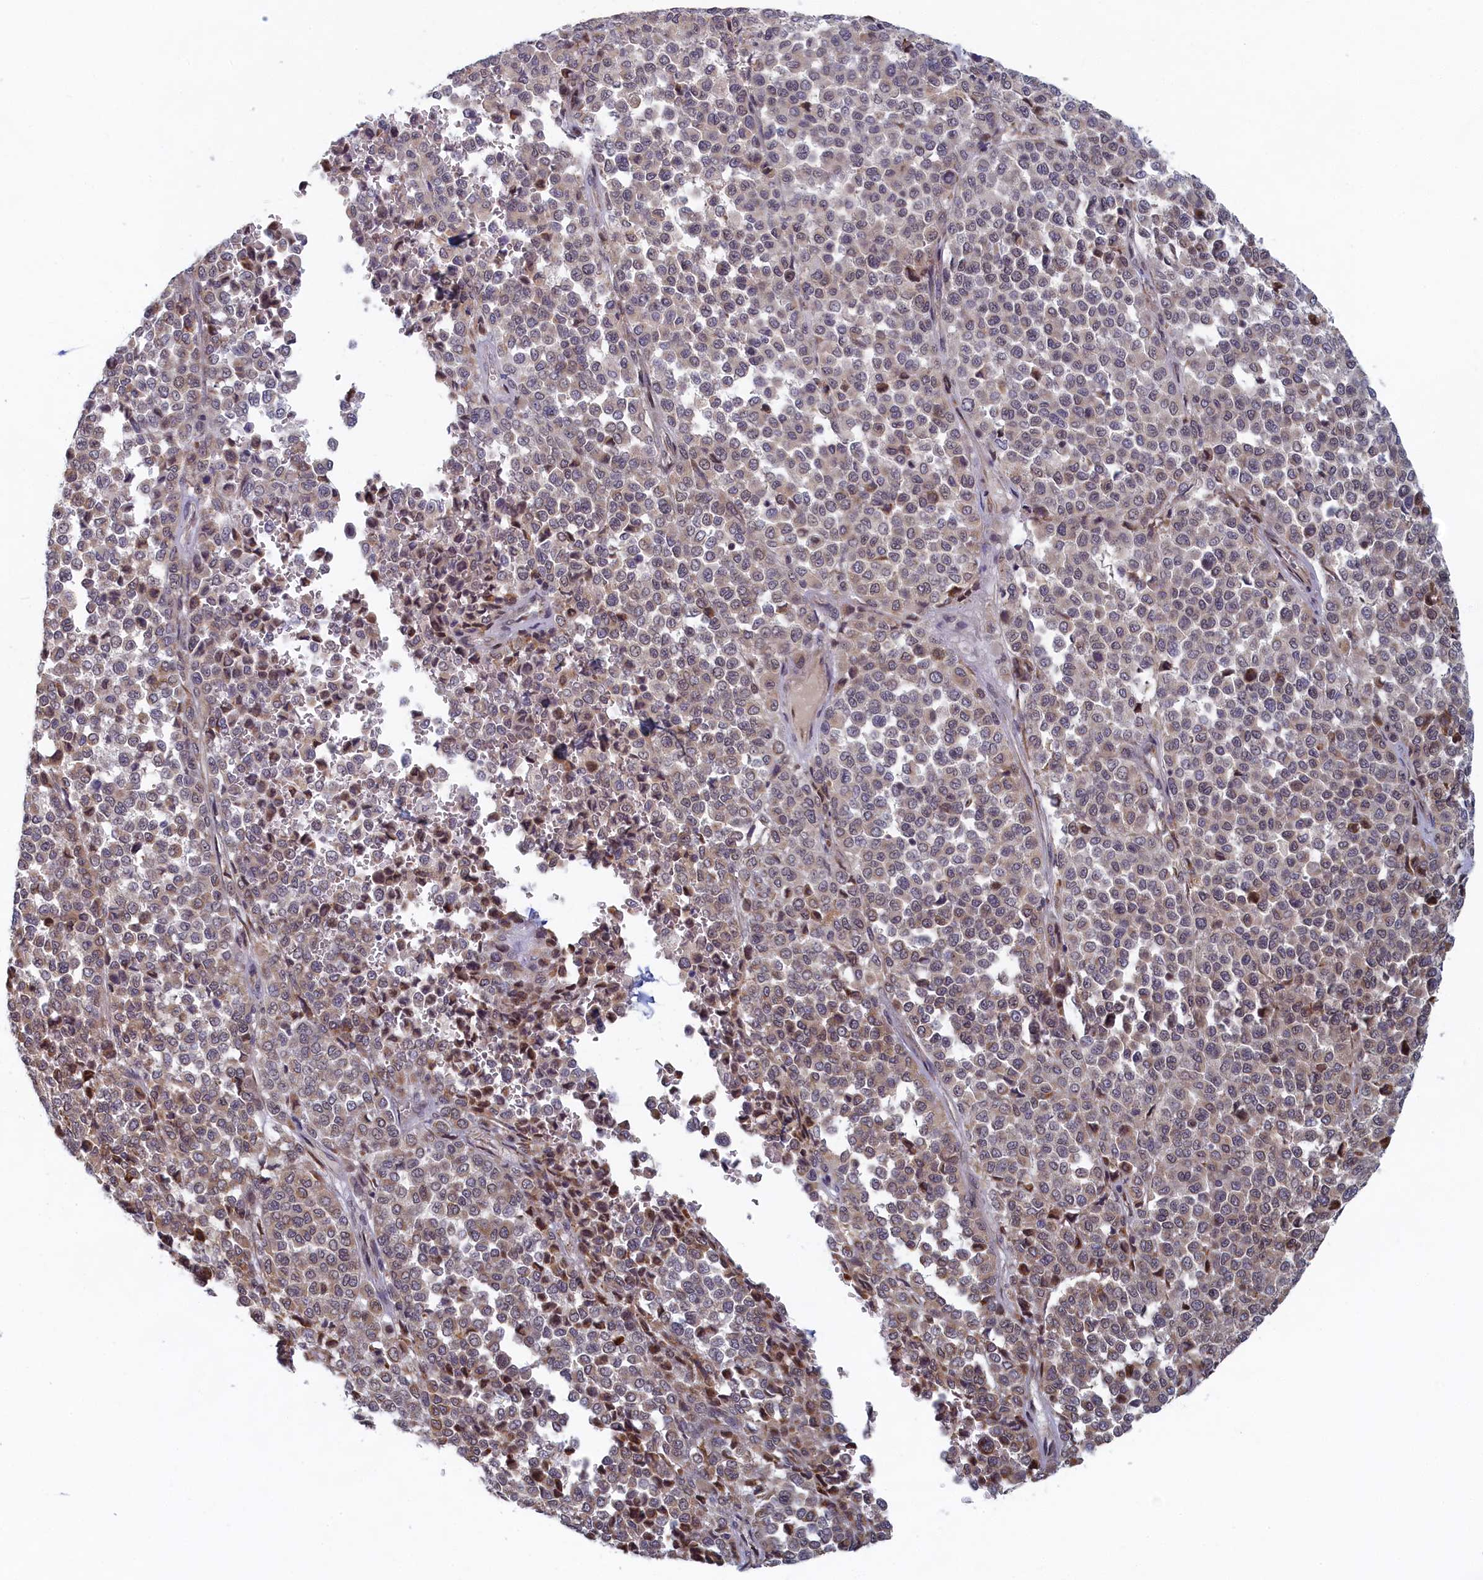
{"staining": {"intensity": "weak", "quantity": "<25%", "location": "cytoplasmic/membranous"}, "tissue": "melanoma", "cell_type": "Tumor cells", "image_type": "cancer", "snomed": [{"axis": "morphology", "description": "Malignant melanoma, Metastatic site"}, {"axis": "topography", "description": "Pancreas"}], "caption": "Histopathology image shows no protein positivity in tumor cells of melanoma tissue. (Stains: DAB IHC with hematoxylin counter stain, Microscopy: brightfield microscopy at high magnification).", "gene": "DNAJC17", "patient": {"sex": "female", "age": 30}}